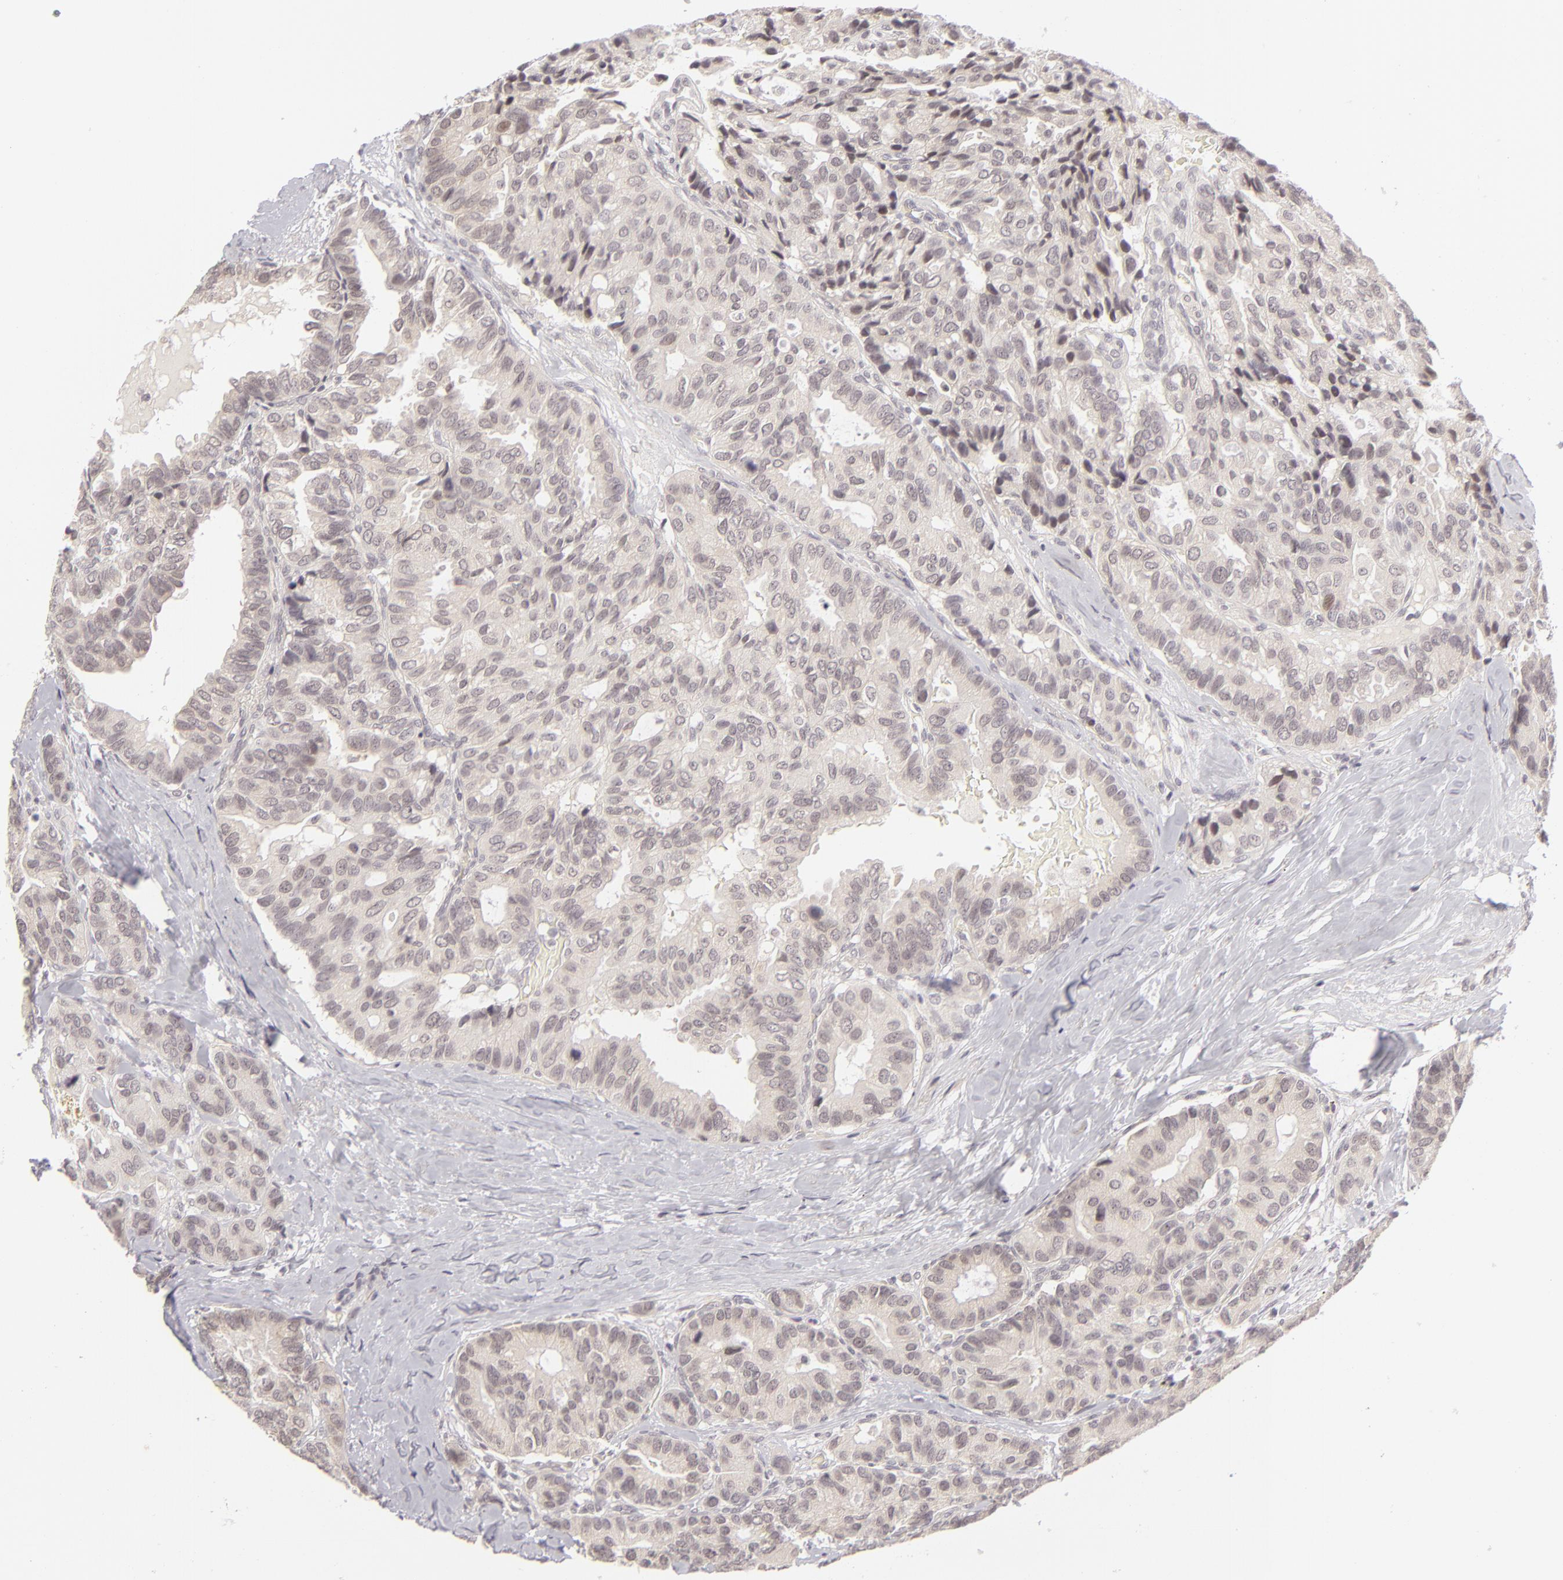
{"staining": {"intensity": "weak", "quantity": ">75%", "location": "cytoplasmic/membranous"}, "tissue": "breast cancer", "cell_type": "Tumor cells", "image_type": "cancer", "snomed": [{"axis": "morphology", "description": "Duct carcinoma"}, {"axis": "topography", "description": "Breast"}], "caption": "Human breast cancer stained for a protein (brown) demonstrates weak cytoplasmic/membranous positive staining in about >75% of tumor cells.", "gene": "DLG3", "patient": {"sex": "female", "age": 69}}